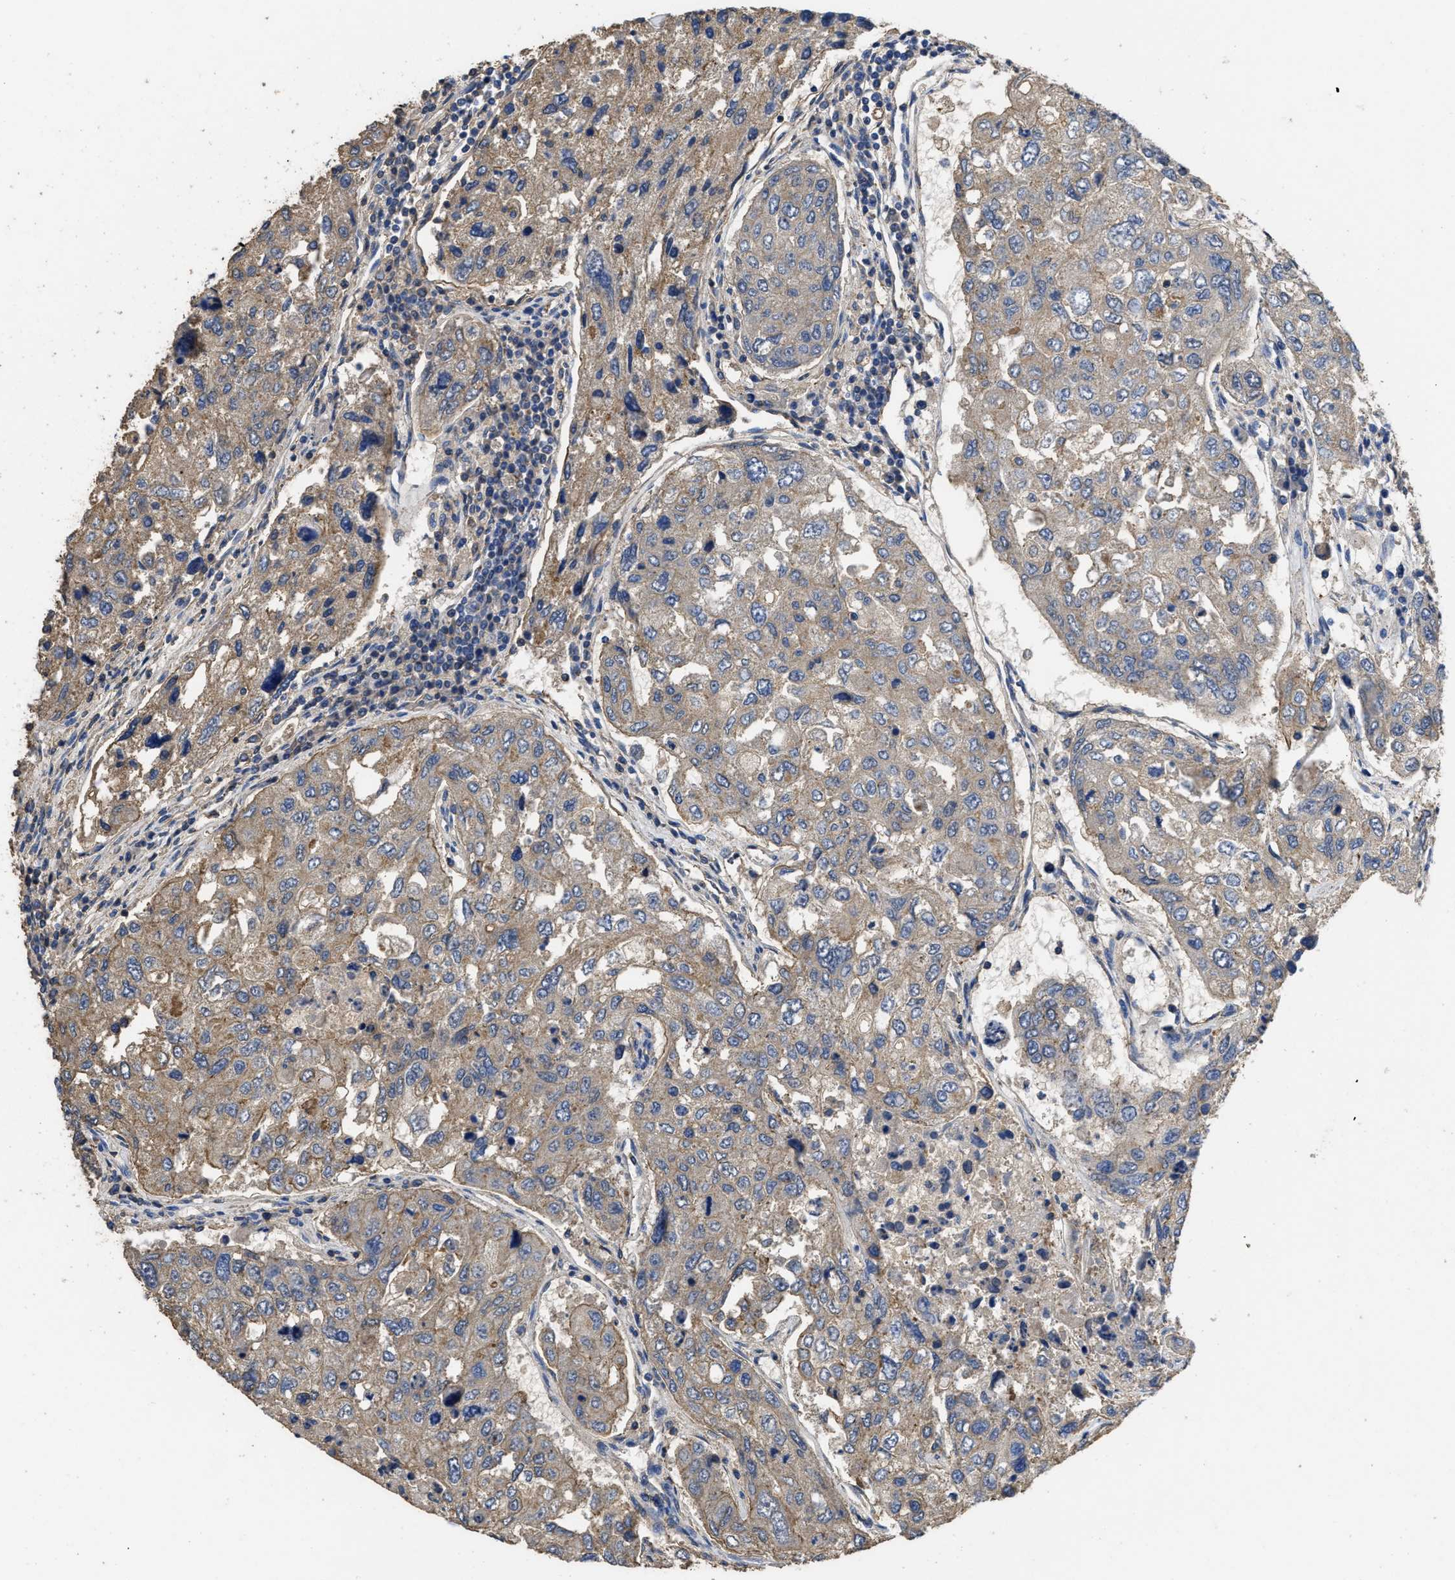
{"staining": {"intensity": "weak", "quantity": ">75%", "location": "cytoplasmic/membranous"}, "tissue": "urothelial cancer", "cell_type": "Tumor cells", "image_type": "cancer", "snomed": [{"axis": "morphology", "description": "Urothelial carcinoma, High grade"}, {"axis": "topography", "description": "Lymph node"}, {"axis": "topography", "description": "Urinary bladder"}], "caption": "An immunohistochemistry (IHC) micrograph of neoplastic tissue is shown. Protein staining in brown highlights weak cytoplasmic/membranous positivity in urothelial carcinoma (high-grade) within tumor cells.", "gene": "USP4", "patient": {"sex": "male", "age": 51}}